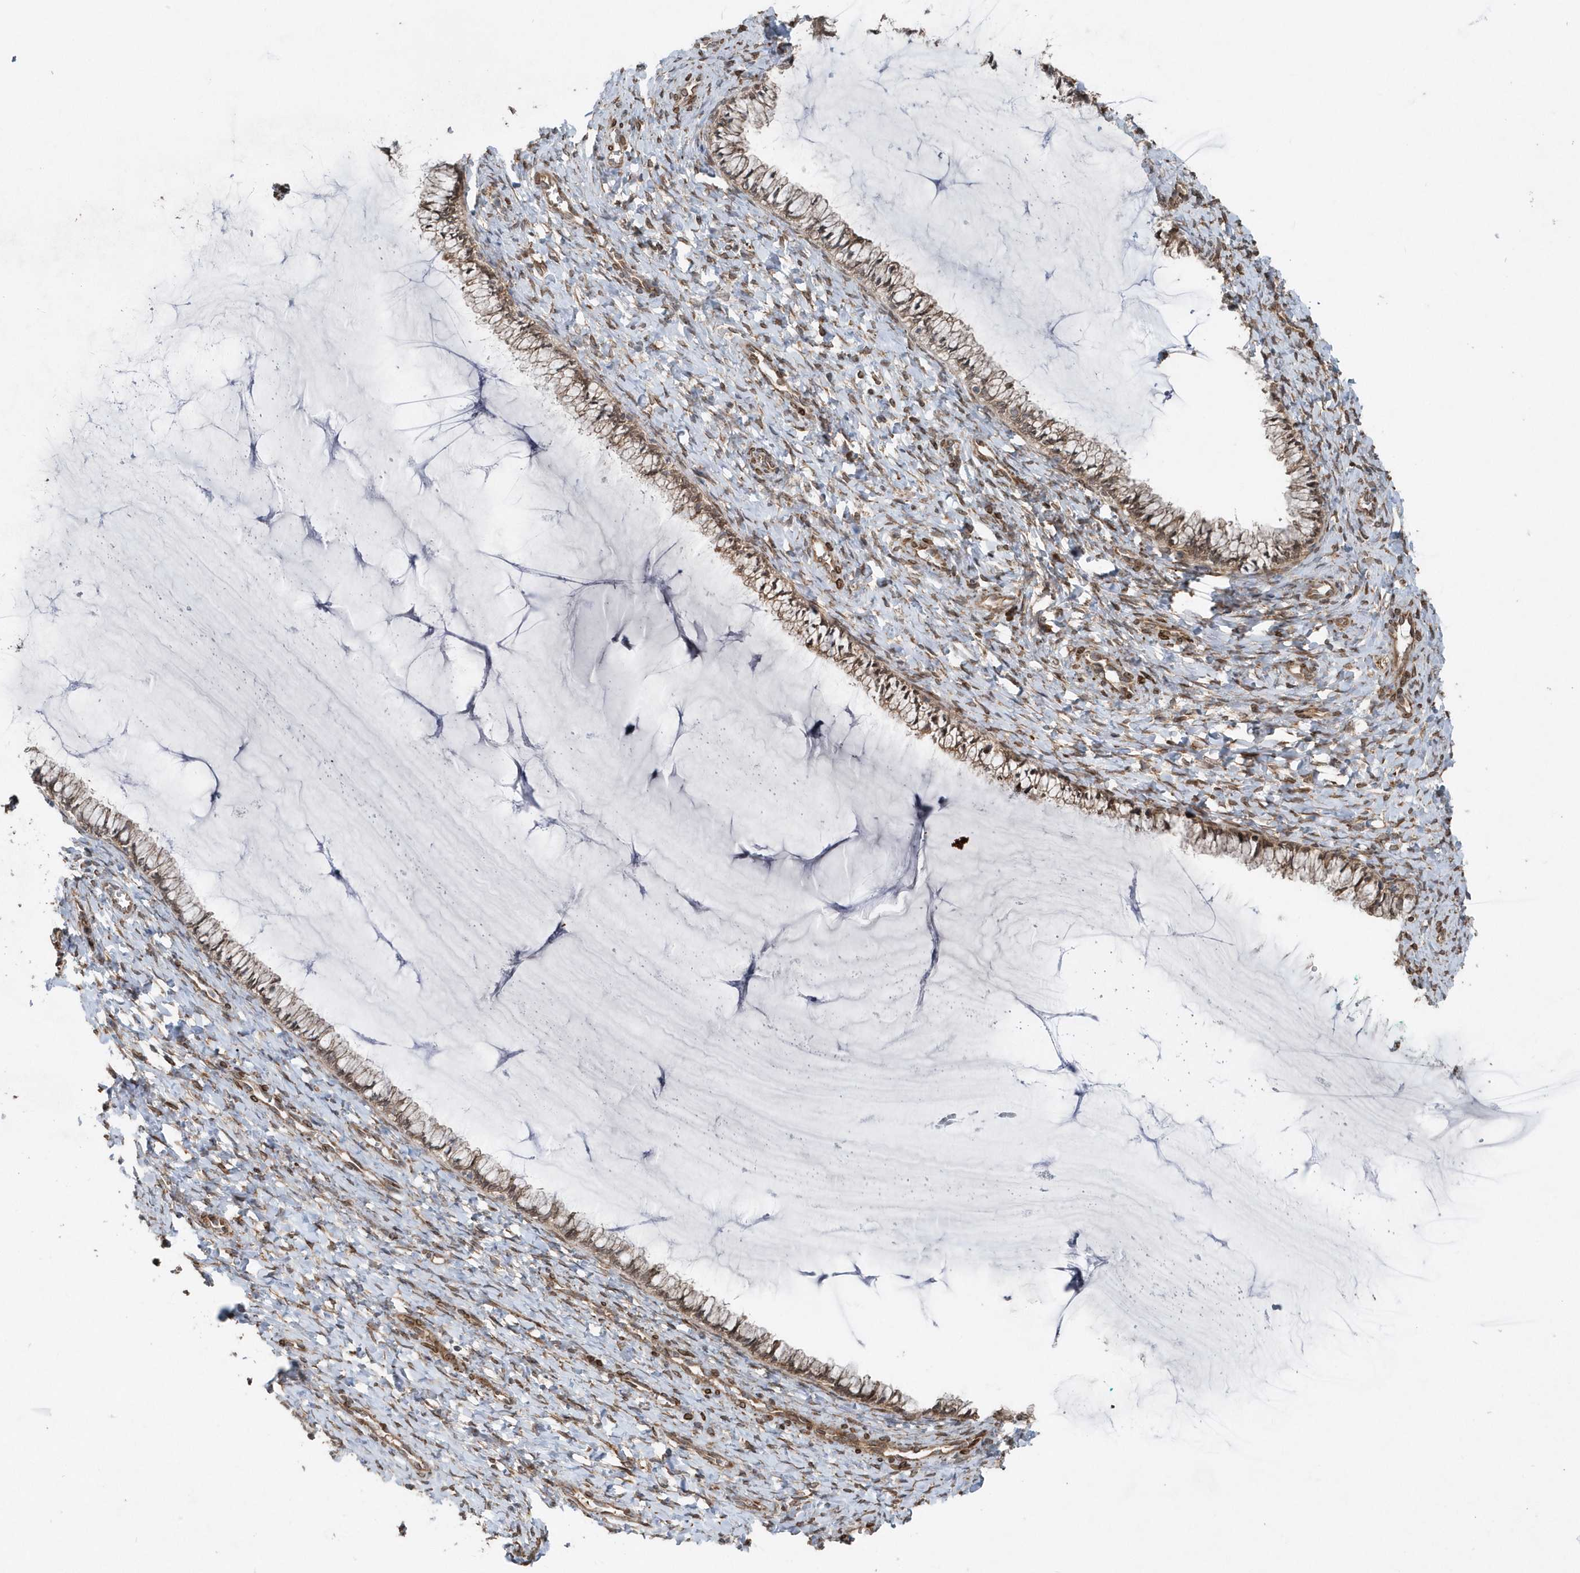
{"staining": {"intensity": "moderate", "quantity": "25%-75%", "location": "cytoplasmic/membranous"}, "tissue": "cervix", "cell_type": "Glandular cells", "image_type": "normal", "snomed": [{"axis": "morphology", "description": "Normal tissue, NOS"}, {"axis": "morphology", "description": "Adenocarcinoma, NOS"}, {"axis": "topography", "description": "Cervix"}], "caption": "Cervix stained with a brown dye demonstrates moderate cytoplasmic/membranous positive expression in approximately 25%-75% of glandular cells.", "gene": "MCC", "patient": {"sex": "female", "age": 29}}